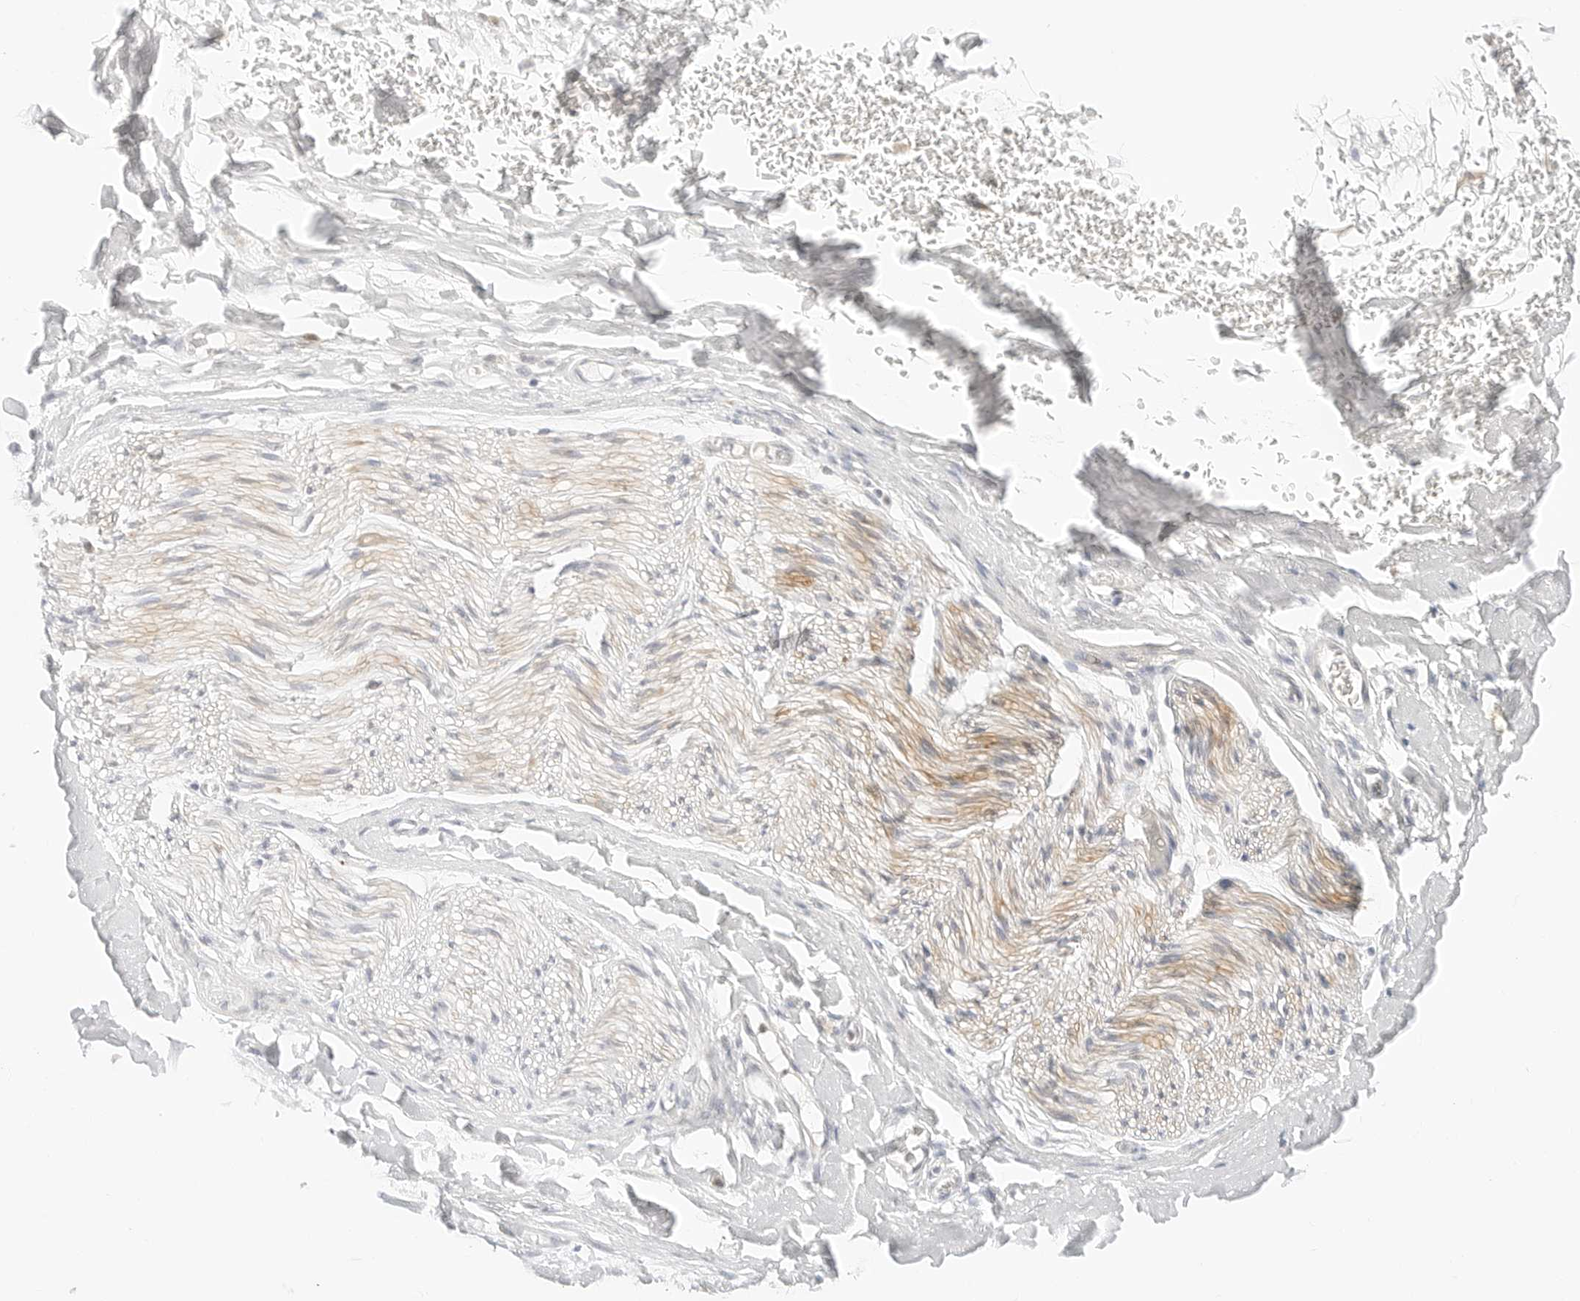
{"staining": {"intensity": "negative", "quantity": "none", "location": "none"}, "tissue": "adipose tissue", "cell_type": "Adipocytes", "image_type": "normal", "snomed": [{"axis": "morphology", "description": "Normal tissue, NOS"}, {"axis": "morphology", "description": "Adenocarcinoma, NOS"}, {"axis": "topography", "description": "Esophagus"}], "caption": "IHC histopathology image of normal adipose tissue: adipose tissue stained with DAB displays no significant protein expression in adipocytes.", "gene": "GNAS", "patient": {"sex": "male", "age": 62}}